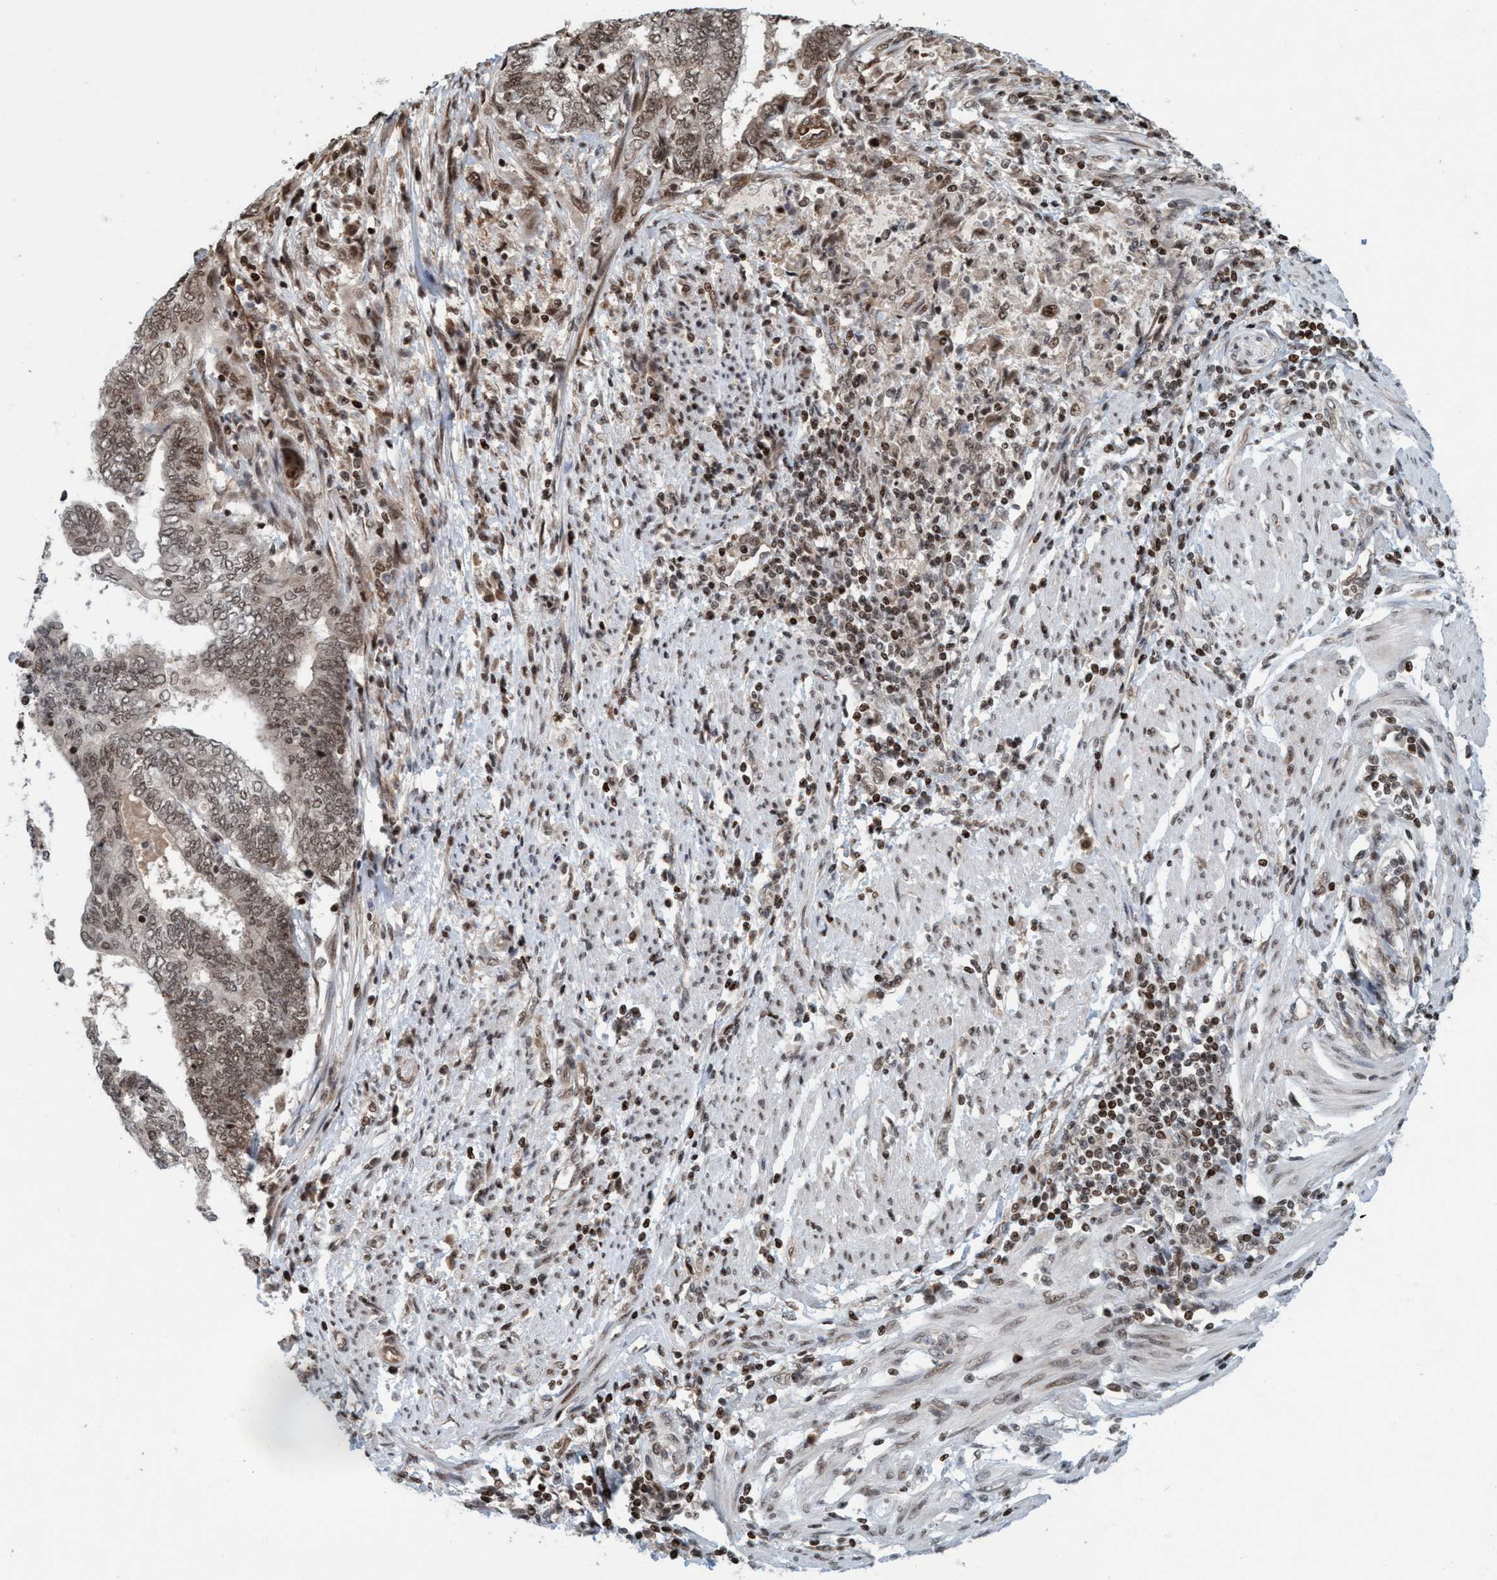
{"staining": {"intensity": "moderate", "quantity": ">75%", "location": "nuclear"}, "tissue": "endometrial cancer", "cell_type": "Tumor cells", "image_type": "cancer", "snomed": [{"axis": "morphology", "description": "Adenocarcinoma, NOS"}, {"axis": "topography", "description": "Uterus"}, {"axis": "topography", "description": "Endometrium"}], "caption": "Immunohistochemistry (DAB) staining of human endometrial adenocarcinoma demonstrates moderate nuclear protein expression in approximately >75% of tumor cells.", "gene": "SMCR8", "patient": {"sex": "female", "age": 70}}